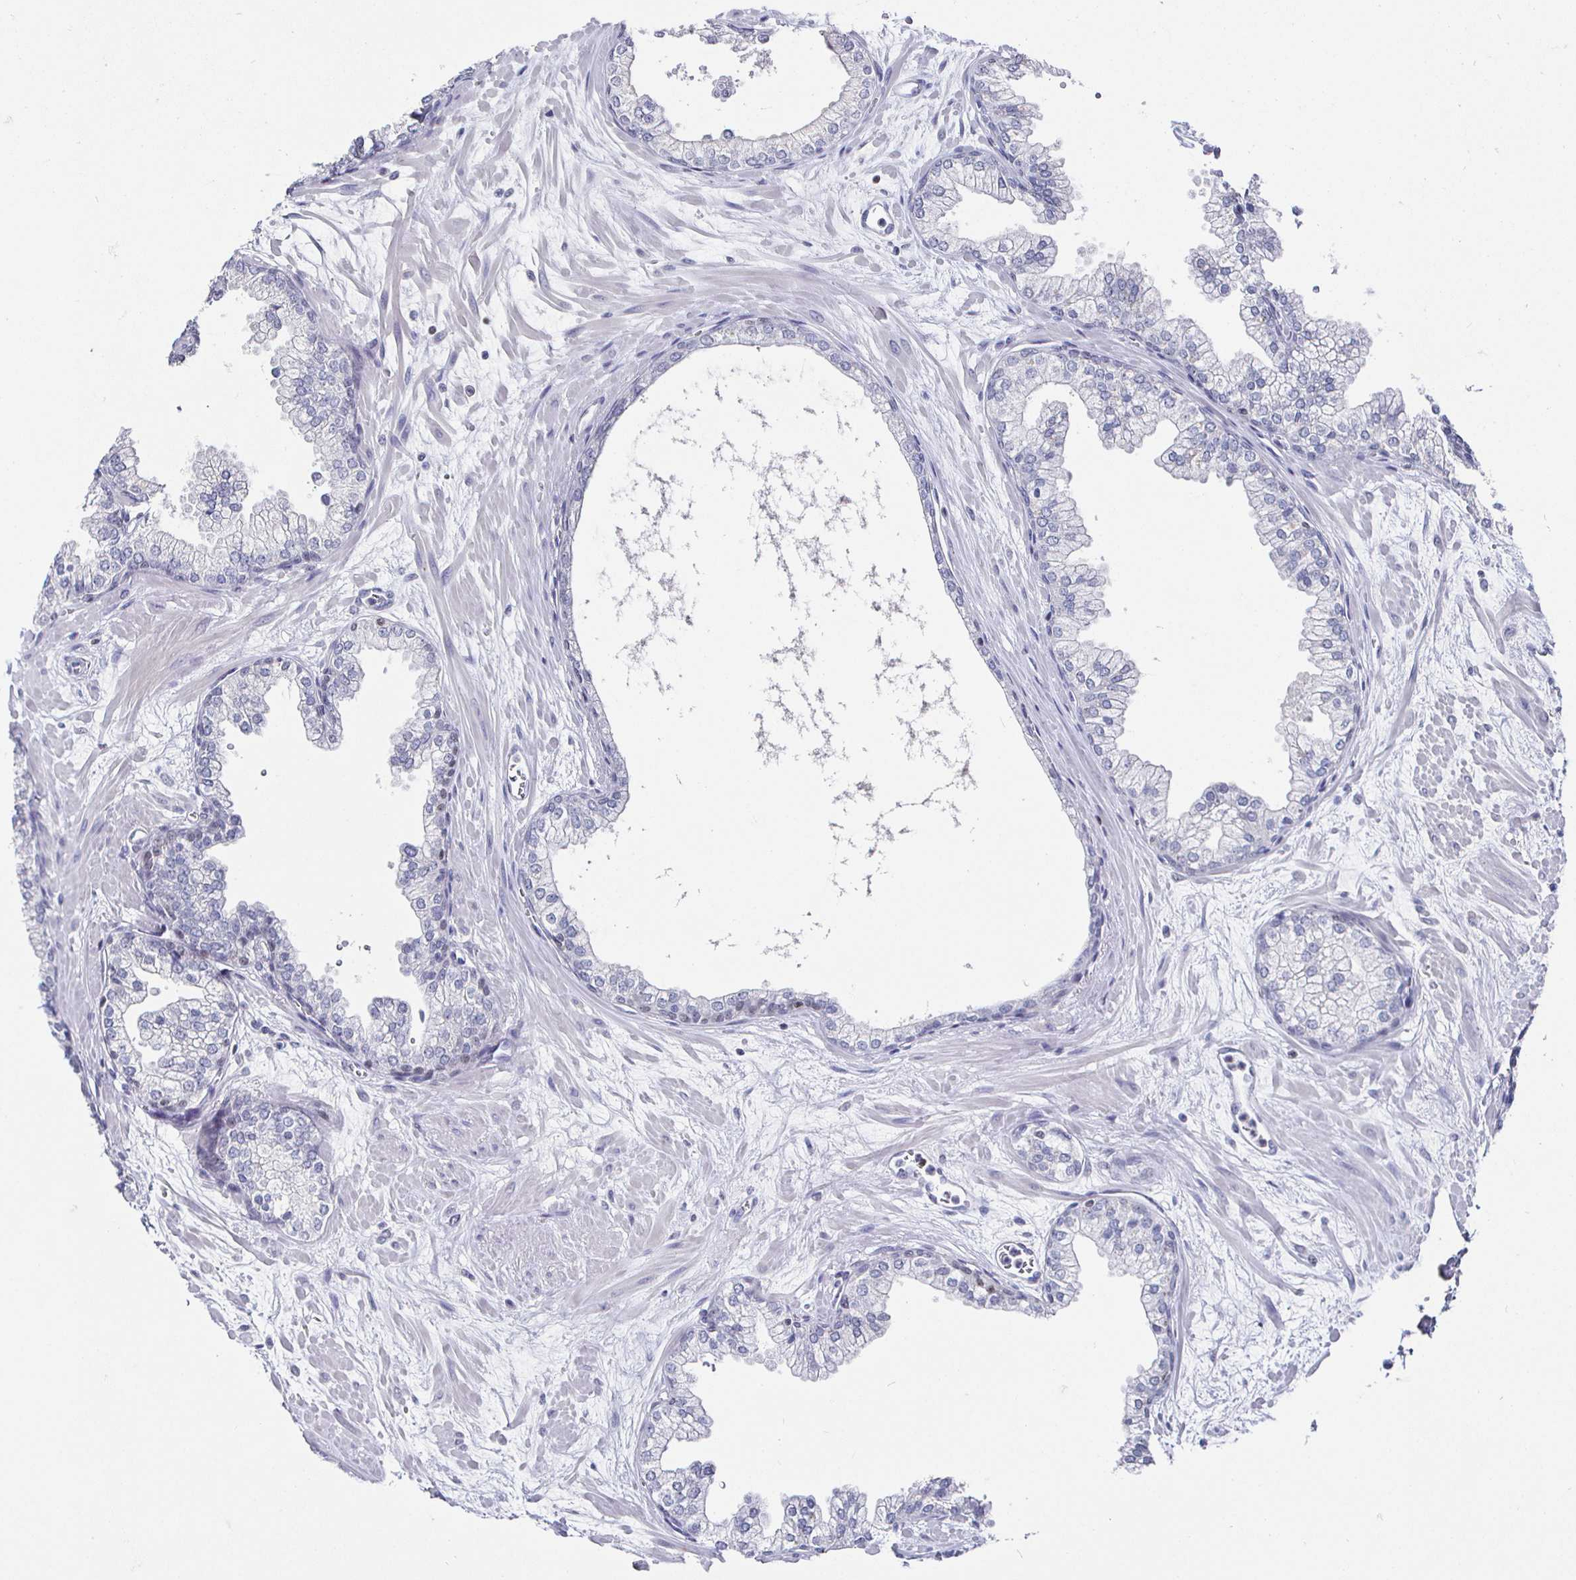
{"staining": {"intensity": "negative", "quantity": "none", "location": "none"}, "tissue": "prostate", "cell_type": "Glandular cells", "image_type": "normal", "snomed": [{"axis": "morphology", "description": "Normal tissue, NOS"}, {"axis": "topography", "description": "Prostate"}, {"axis": "topography", "description": "Peripheral nerve tissue"}], "caption": "High magnification brightfield microscopy of normal prostate stained with DAB (3,3'-diaminobenzidine) (brown) and counterstained with hematoxylin (blue): glandular cells show no significant positivity. (Immunohistochemistry, brightfield microscopy, high magnification).", "gene": "RUNX2", "patient": {"sex": "male", "age": 61}}